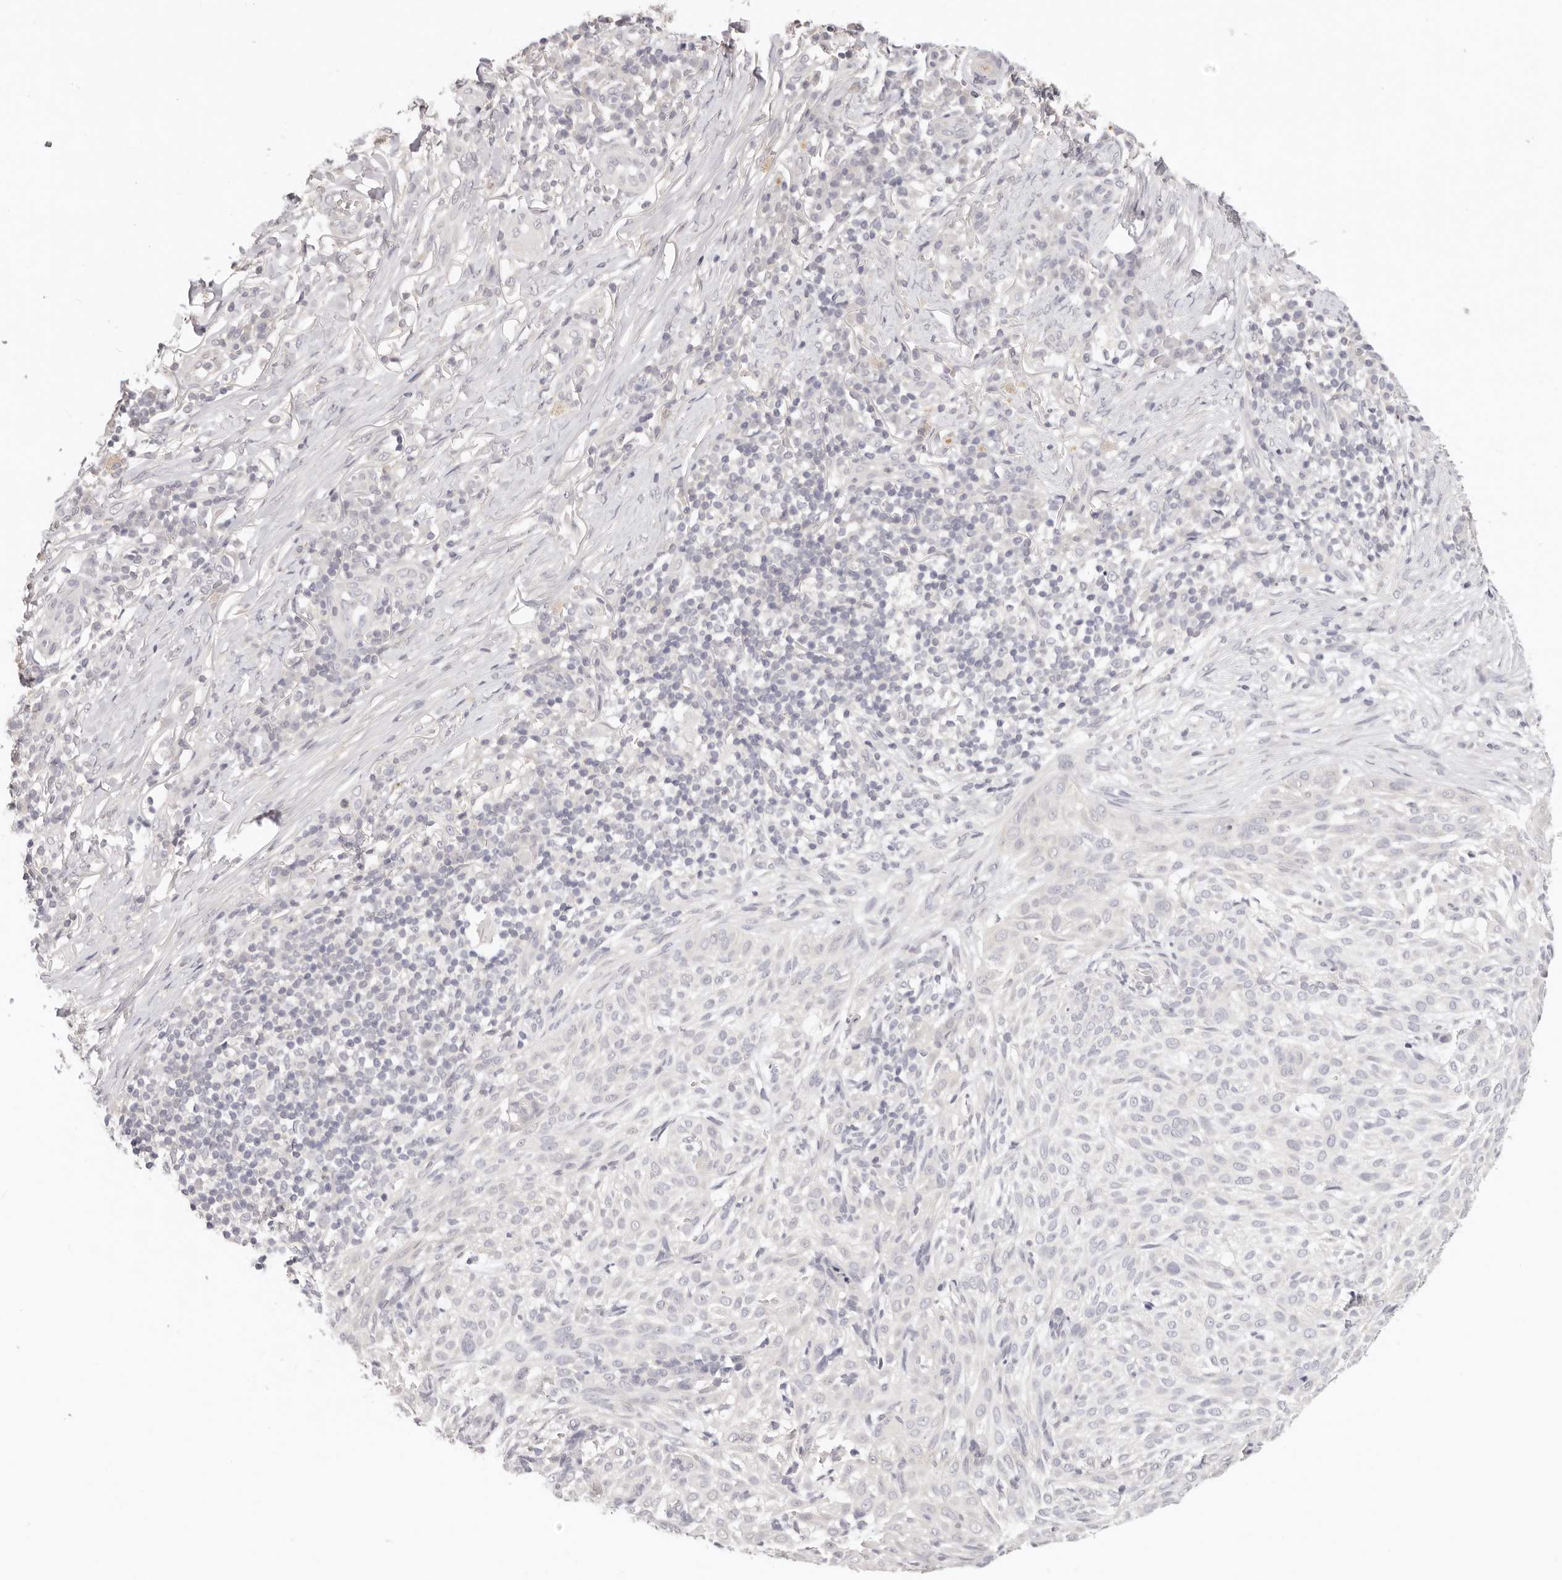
{"staining": {"intensity": "negative", "quantity": "none", "location": "none"}, "tissue": "skin cancer", "cell_type": "Tumor cells", "image_type": "cancer", "snomed": [{"axis": "morphology", "description": "Basal cell carcinoma"}, {"axis": "topography", "description": "Skin"}], "caption": "Skin cancer stained for a protein using immunohistochemistry reveals no expression tumor cells.", "gene": "GGPS1", "patient": {"sex": "female", "age": 64}}